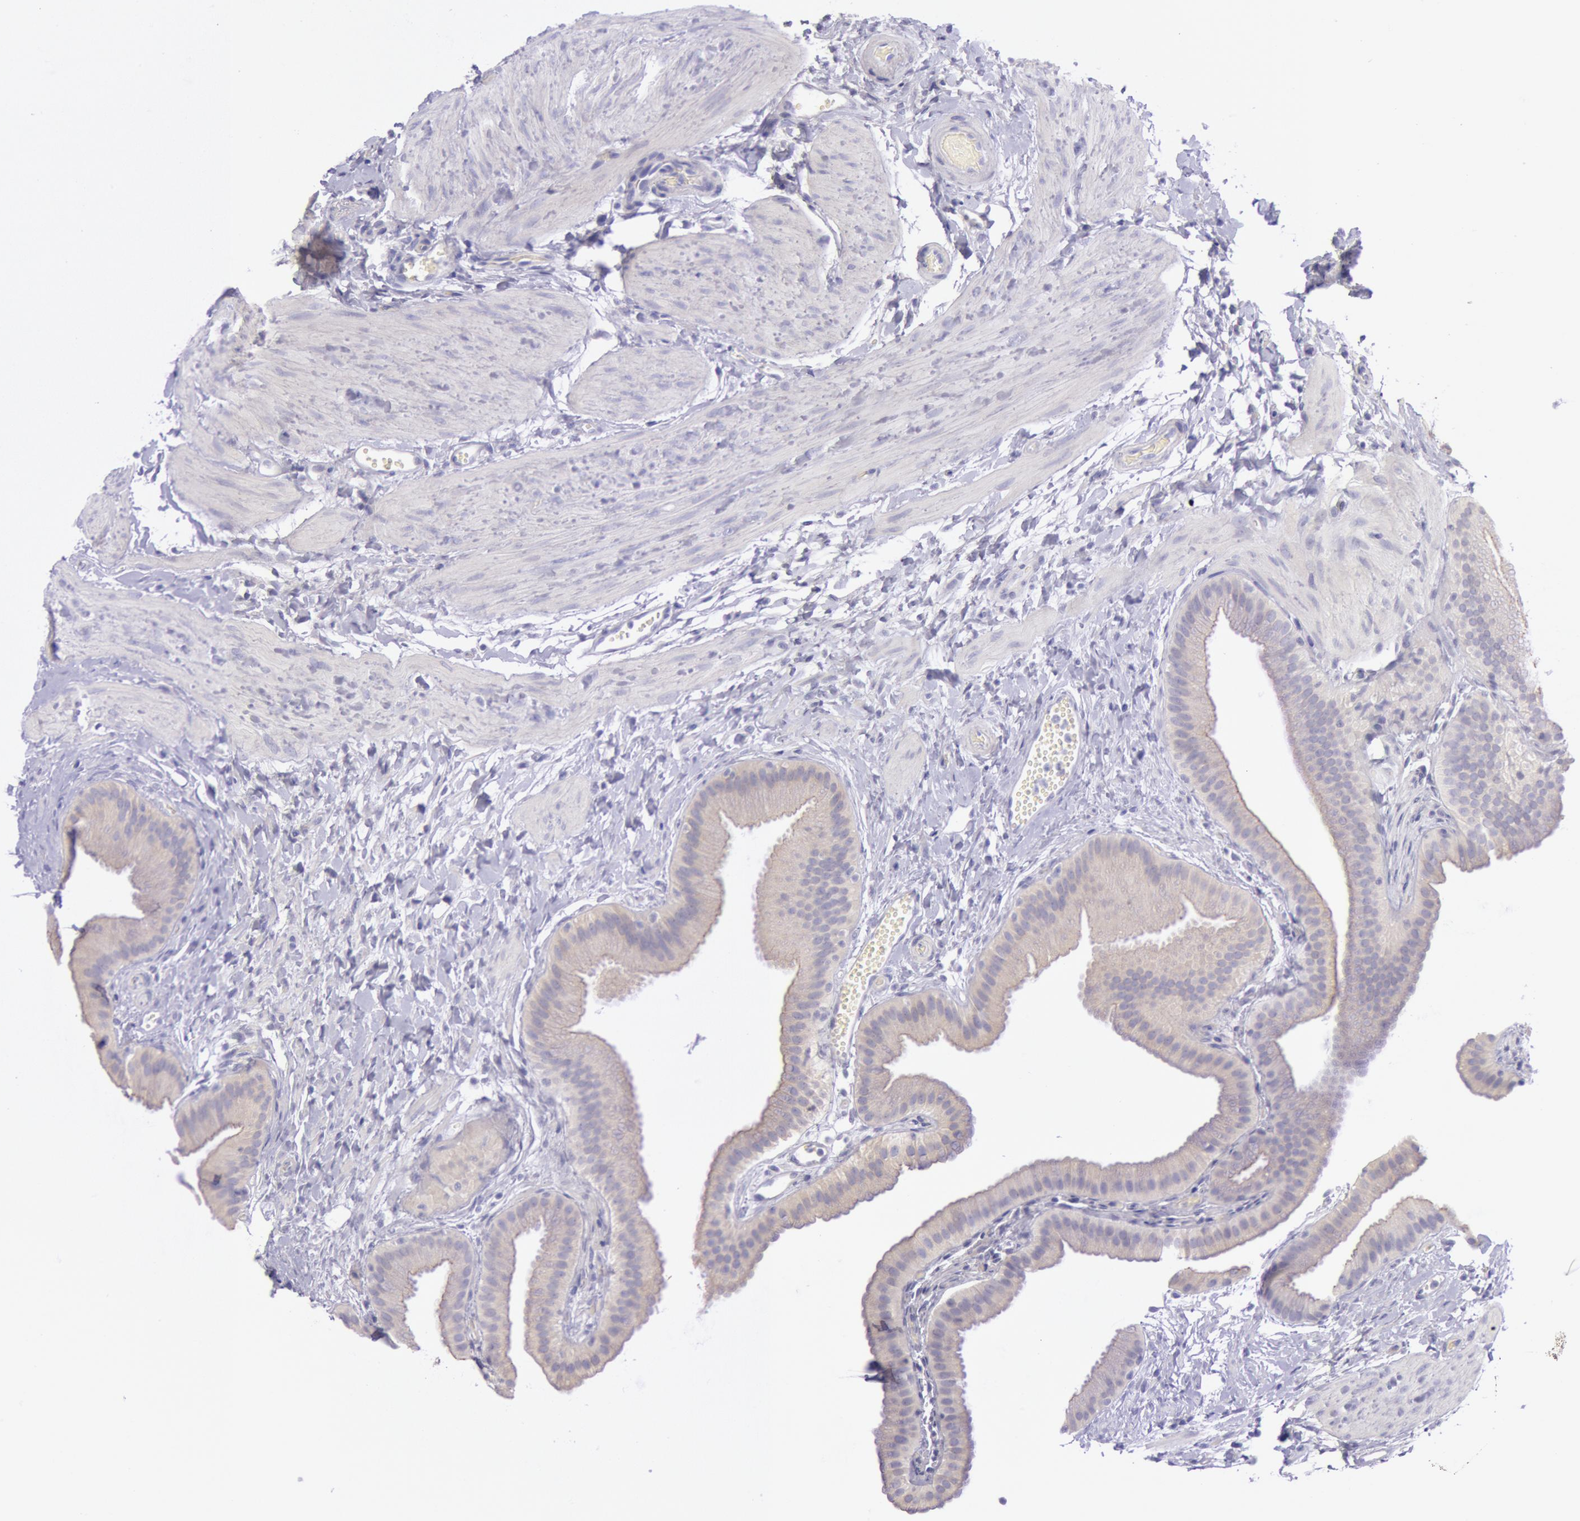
{"staining": {"intensity": "negative", "quantity": "none", "location": "none"}, "tissue": "gallbladder", "cell_type": "Glandular cells", "image_type": "normal", "snomed": [{"axis": "morphology", "description": "Normal tissue, NOS"}, {"axis": "topography", "description": "Gallbladder"}], "caption": "Human gallbladder stained for a protein using immunohistochemistry shows no positivity in glandular cells.", "gene": "MYH1", "patient": {"sex": "female", "age": 63}}